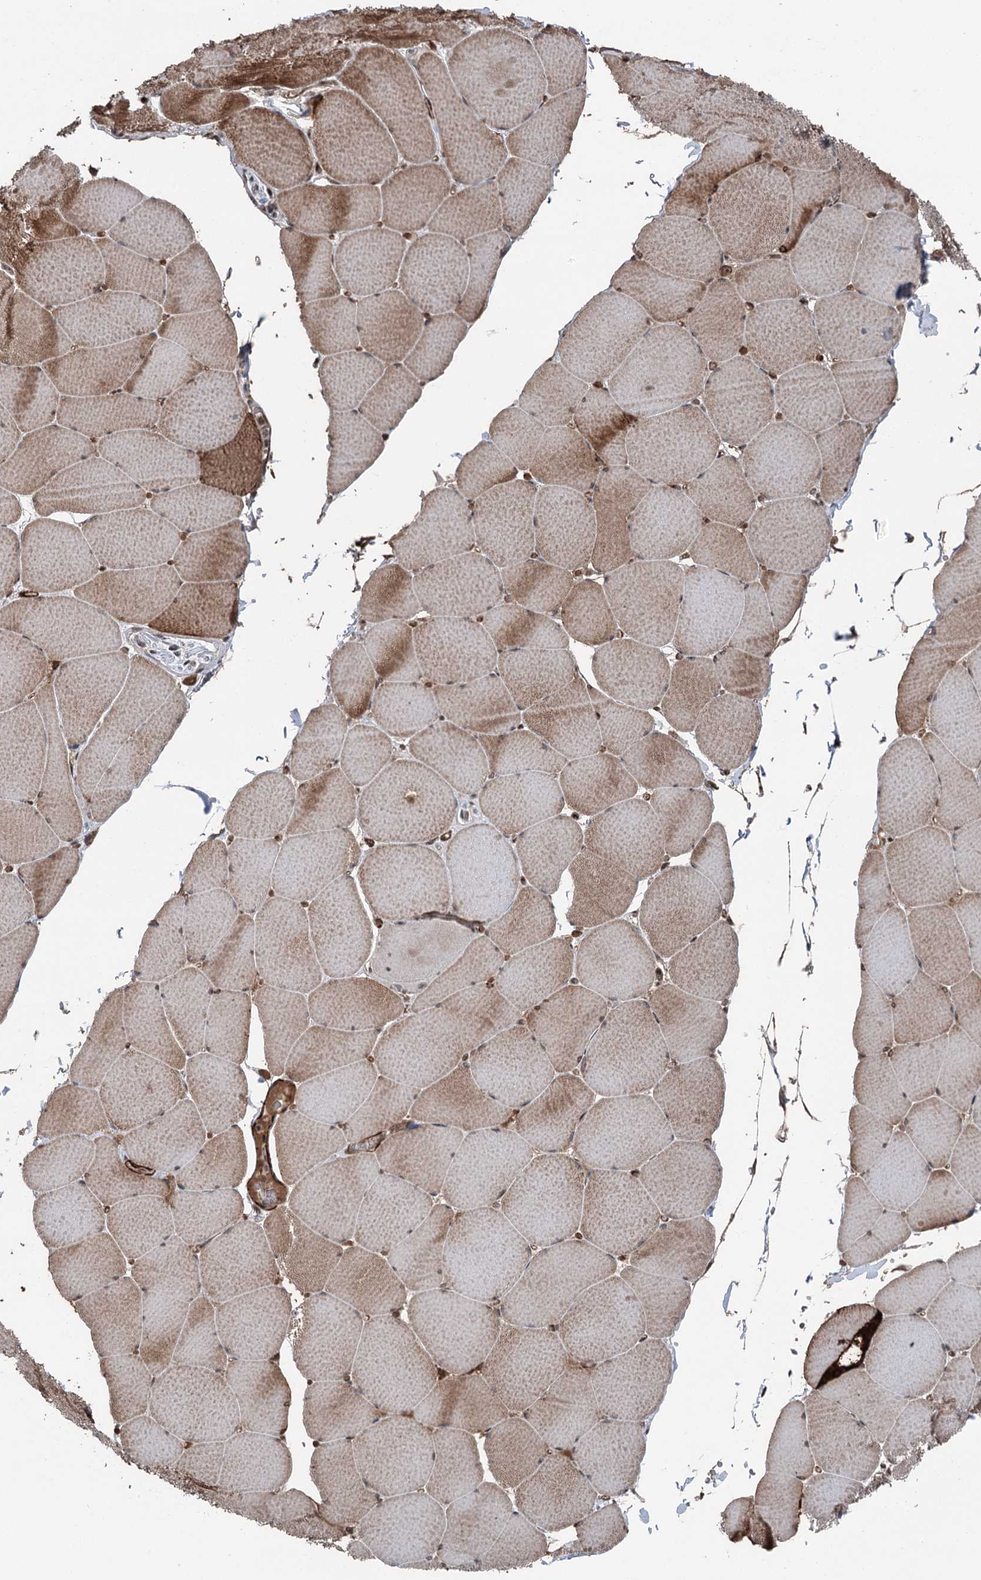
{"staining": {"intensity": "strong", "quantity": "25%-75%", "location": "cytoplasmic/membranous"}, "tissue": "skeletal muscle", "cell_type": "Myocytes", "image_type": "normal", "snomed": [{"axis": "morphology", "description": "Normal tissue, NOS"}, {"axis": "topography", "description": "Skeletal muscle"}, {"axis": "topography", "description": "Head-Neck"}], "caption": "Immunohistochemical staining of normal skeletal muscle demonstrates strong cytoplasmic/membranous protein staining in about 25%-75% of myocytes.", "gene": "CCDC82", "patient": {"sex": "male", "age": 66}}